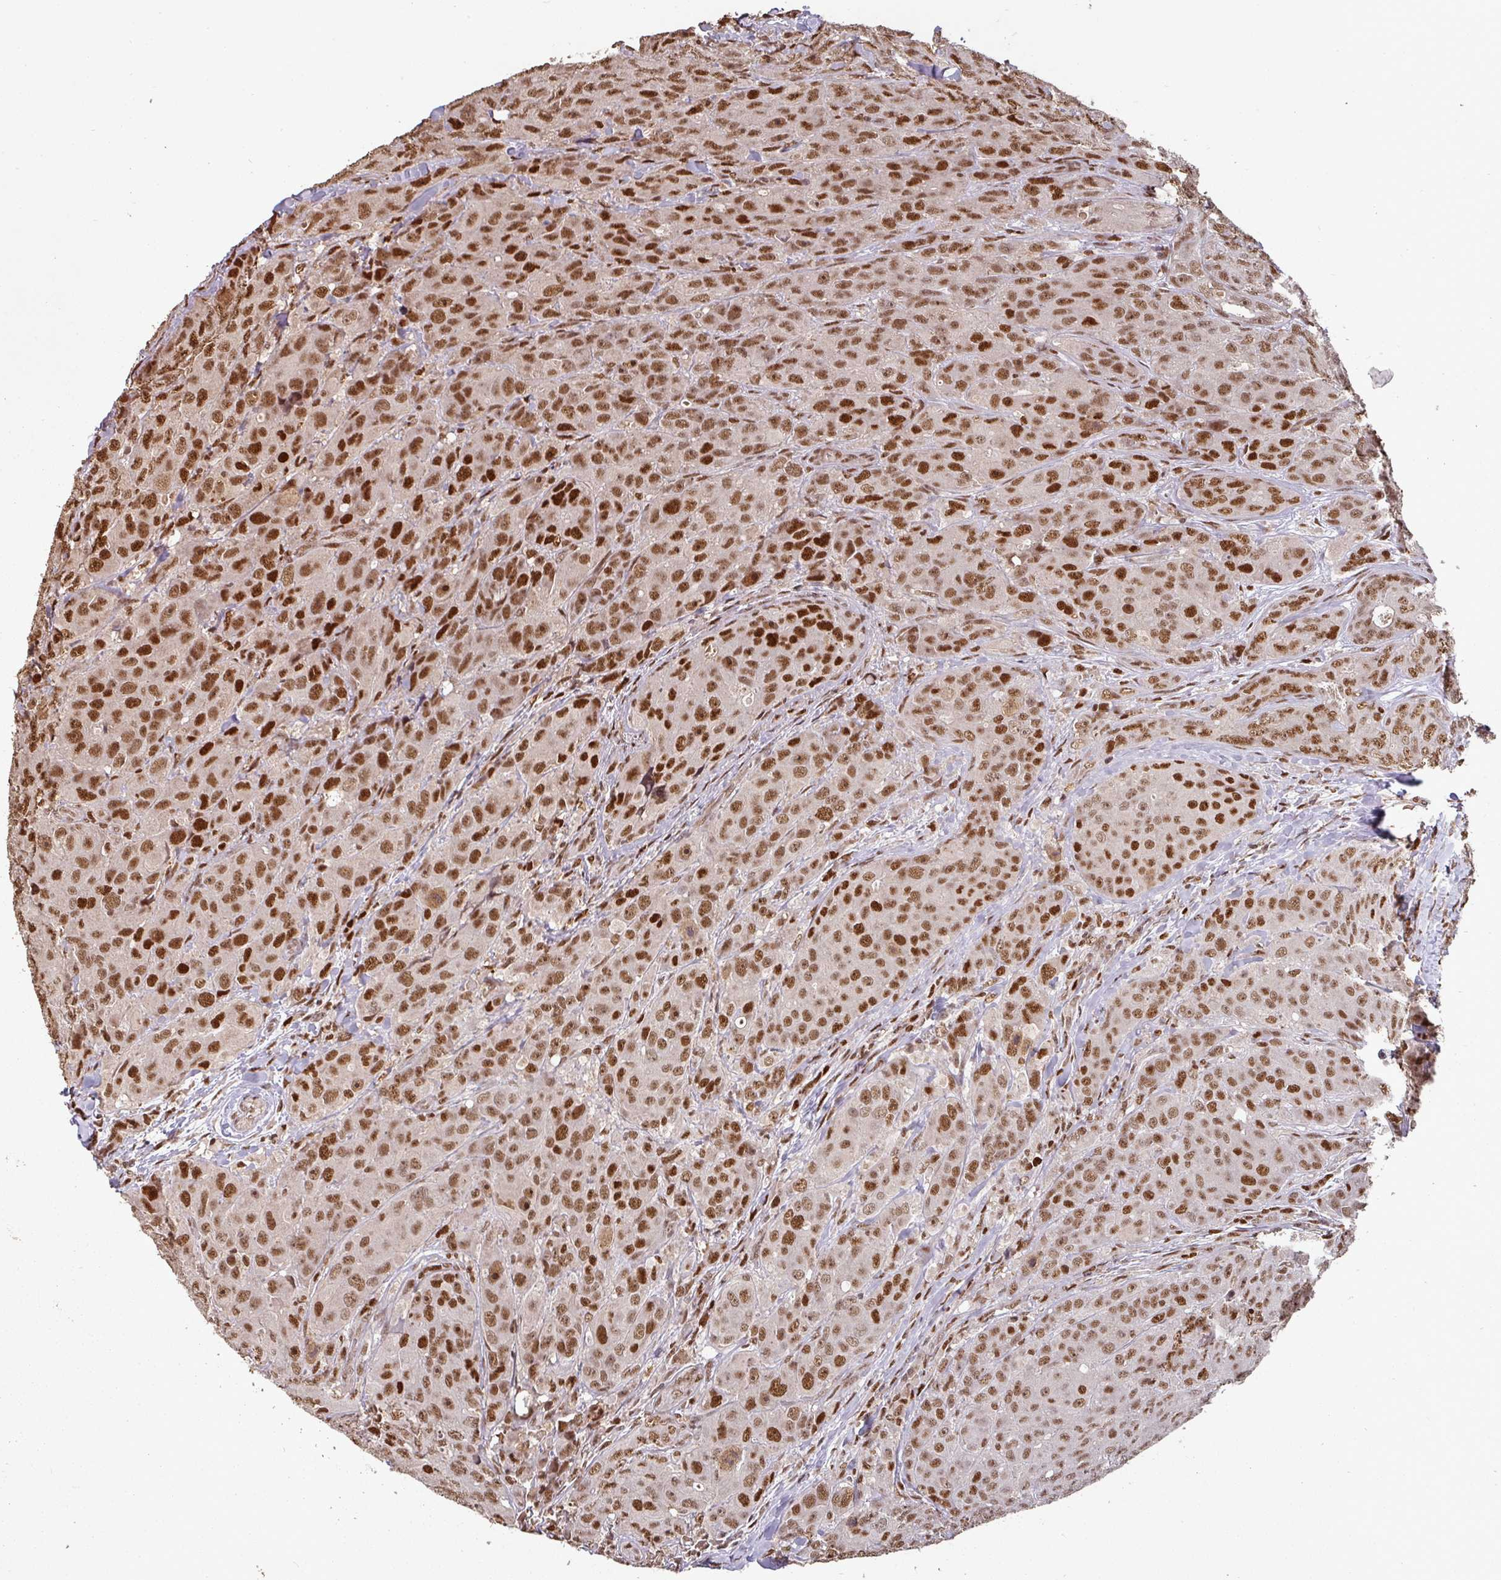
{"staining": {"intensity": "strong", "quantity": ">75%", "location": "nuclear"}, "tissue": "breast cancer", "cell_type": "Tumor cells", "image_type": "cancer", "snomed": [{"axis": "morphology", "description": "Duct carcinoma"}, {"axis": "topography", "description": "Breast"}], "caption": "This histopathology image displays IHC staining of infiltrating ductal carcinoma (breast), with high strong nuclear expression in about >75% of tumor cells.", "gene": "POLD1", "patient": {"sex": "female", "age": 43}}